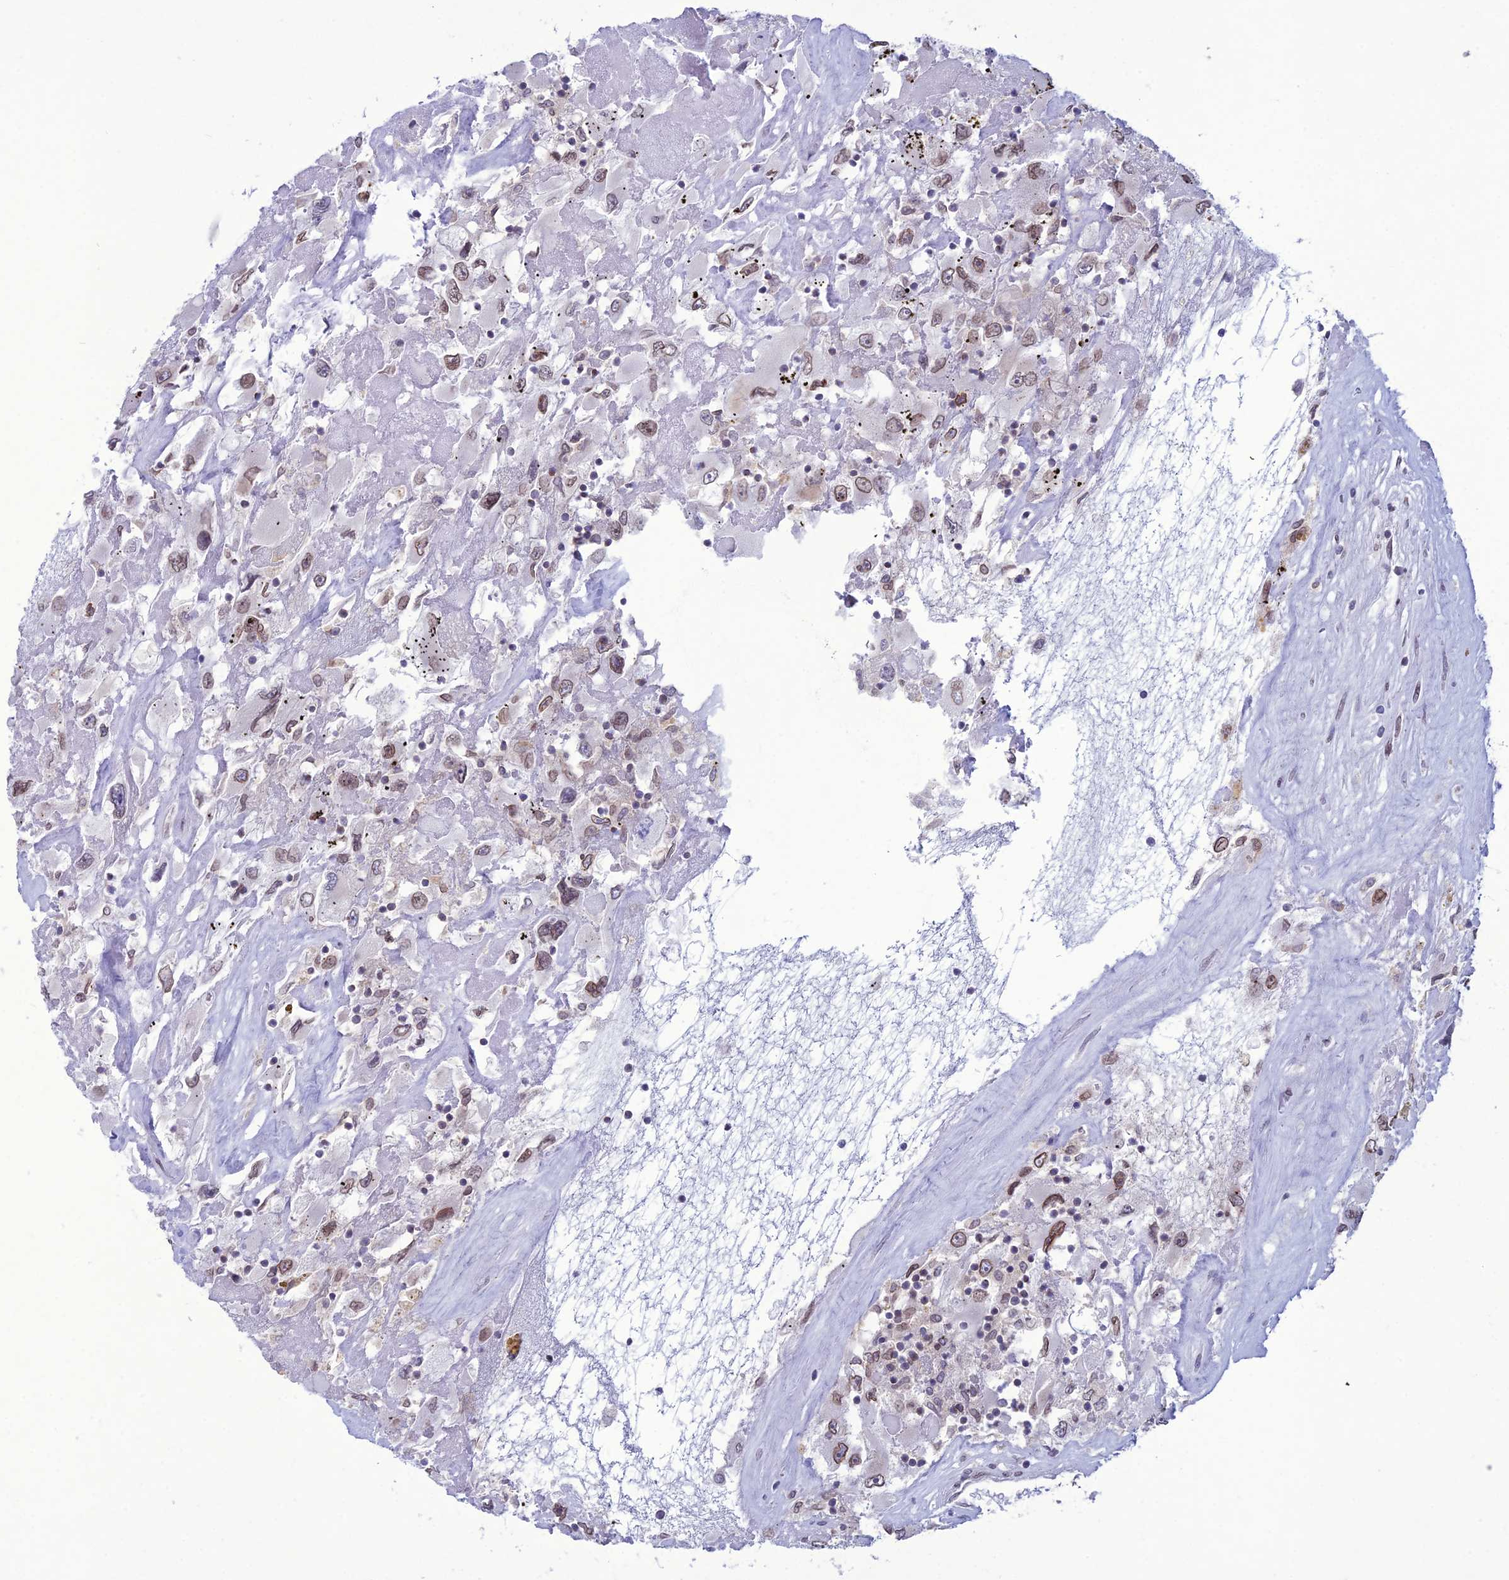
{"staining": {"intensity": "moderate", "quantity": ">75%", "location": "cytoplasmic/membranous,nuclear"}, "tissue": "renal cancer", "cell_type": "Tumor cells", "image_type": "cancer", "snomed": [{"axis": "morphology", "description": "Adenocarcinoma, NOS"}, {"axis": "topography", "description": "Kidney"}], "caption": "Human renal cancer (adenocarcinoma) stained with a protein marker displays moderate staining in tumor cells.", "gene": "WDR46", "patient": {"sex": "female", "age": 52}}